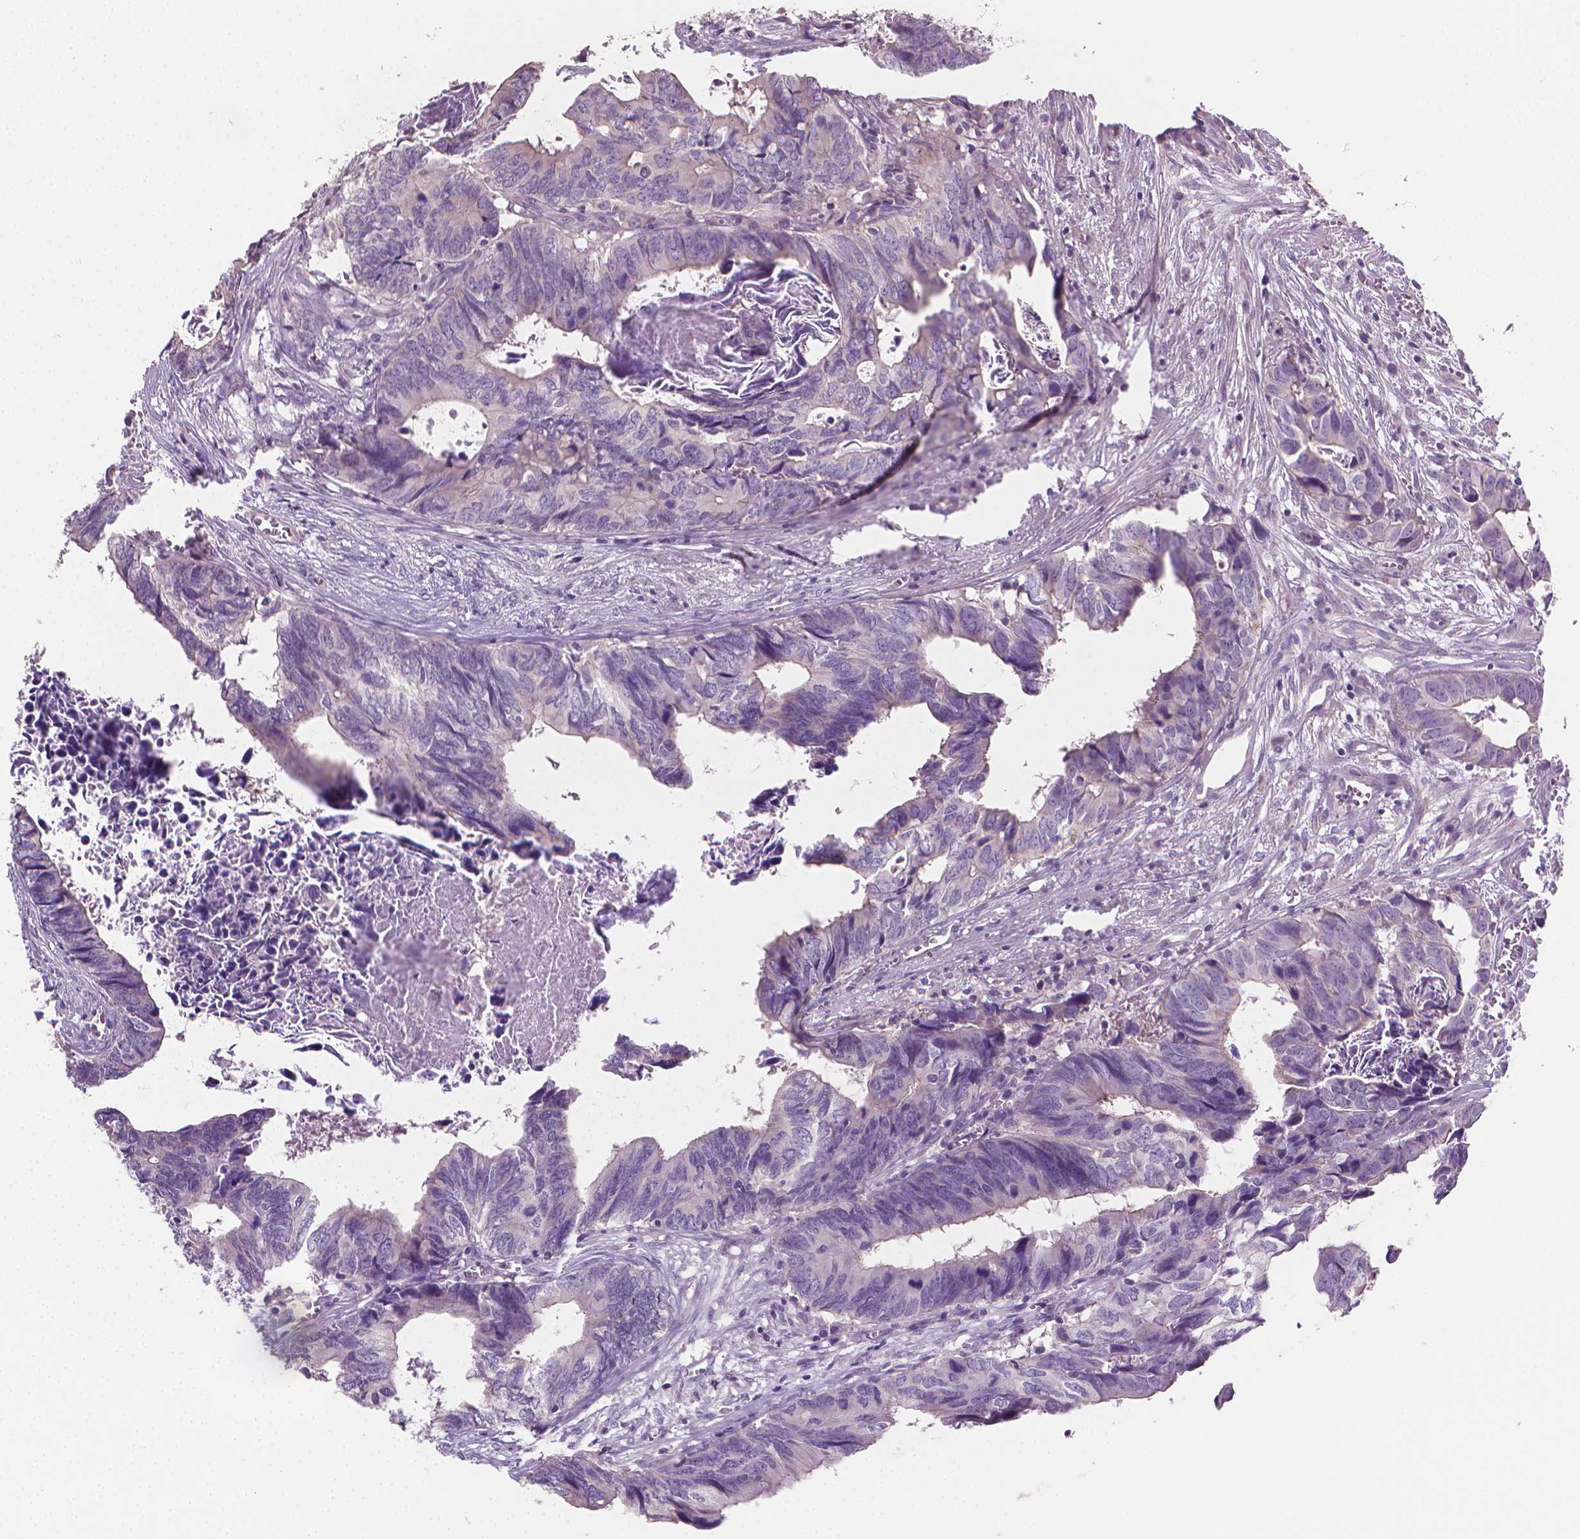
{"staining": {"intensity": "negative", "quantity": "none", "location": "none"}, "tissue": "colorectal cancer", "cell_type": "Tumor cells", "image_type": "cancer", "snomed": [{"axis": "morphology", "description": "Adenocarcinoma, NOS"}, {"axis": "topography", "description": "Colon"}], "caption": "Immunohistochemistry (IHC) histopathology image of neoplastic tissue: adenocarcinoma (colorectal) stained with DAB (3,3'-diaminobenzidine) exhibits no significant protein expression in tumor cells.", "gene": "CATIP", "patient": {"sex": "female", "age": 82}}